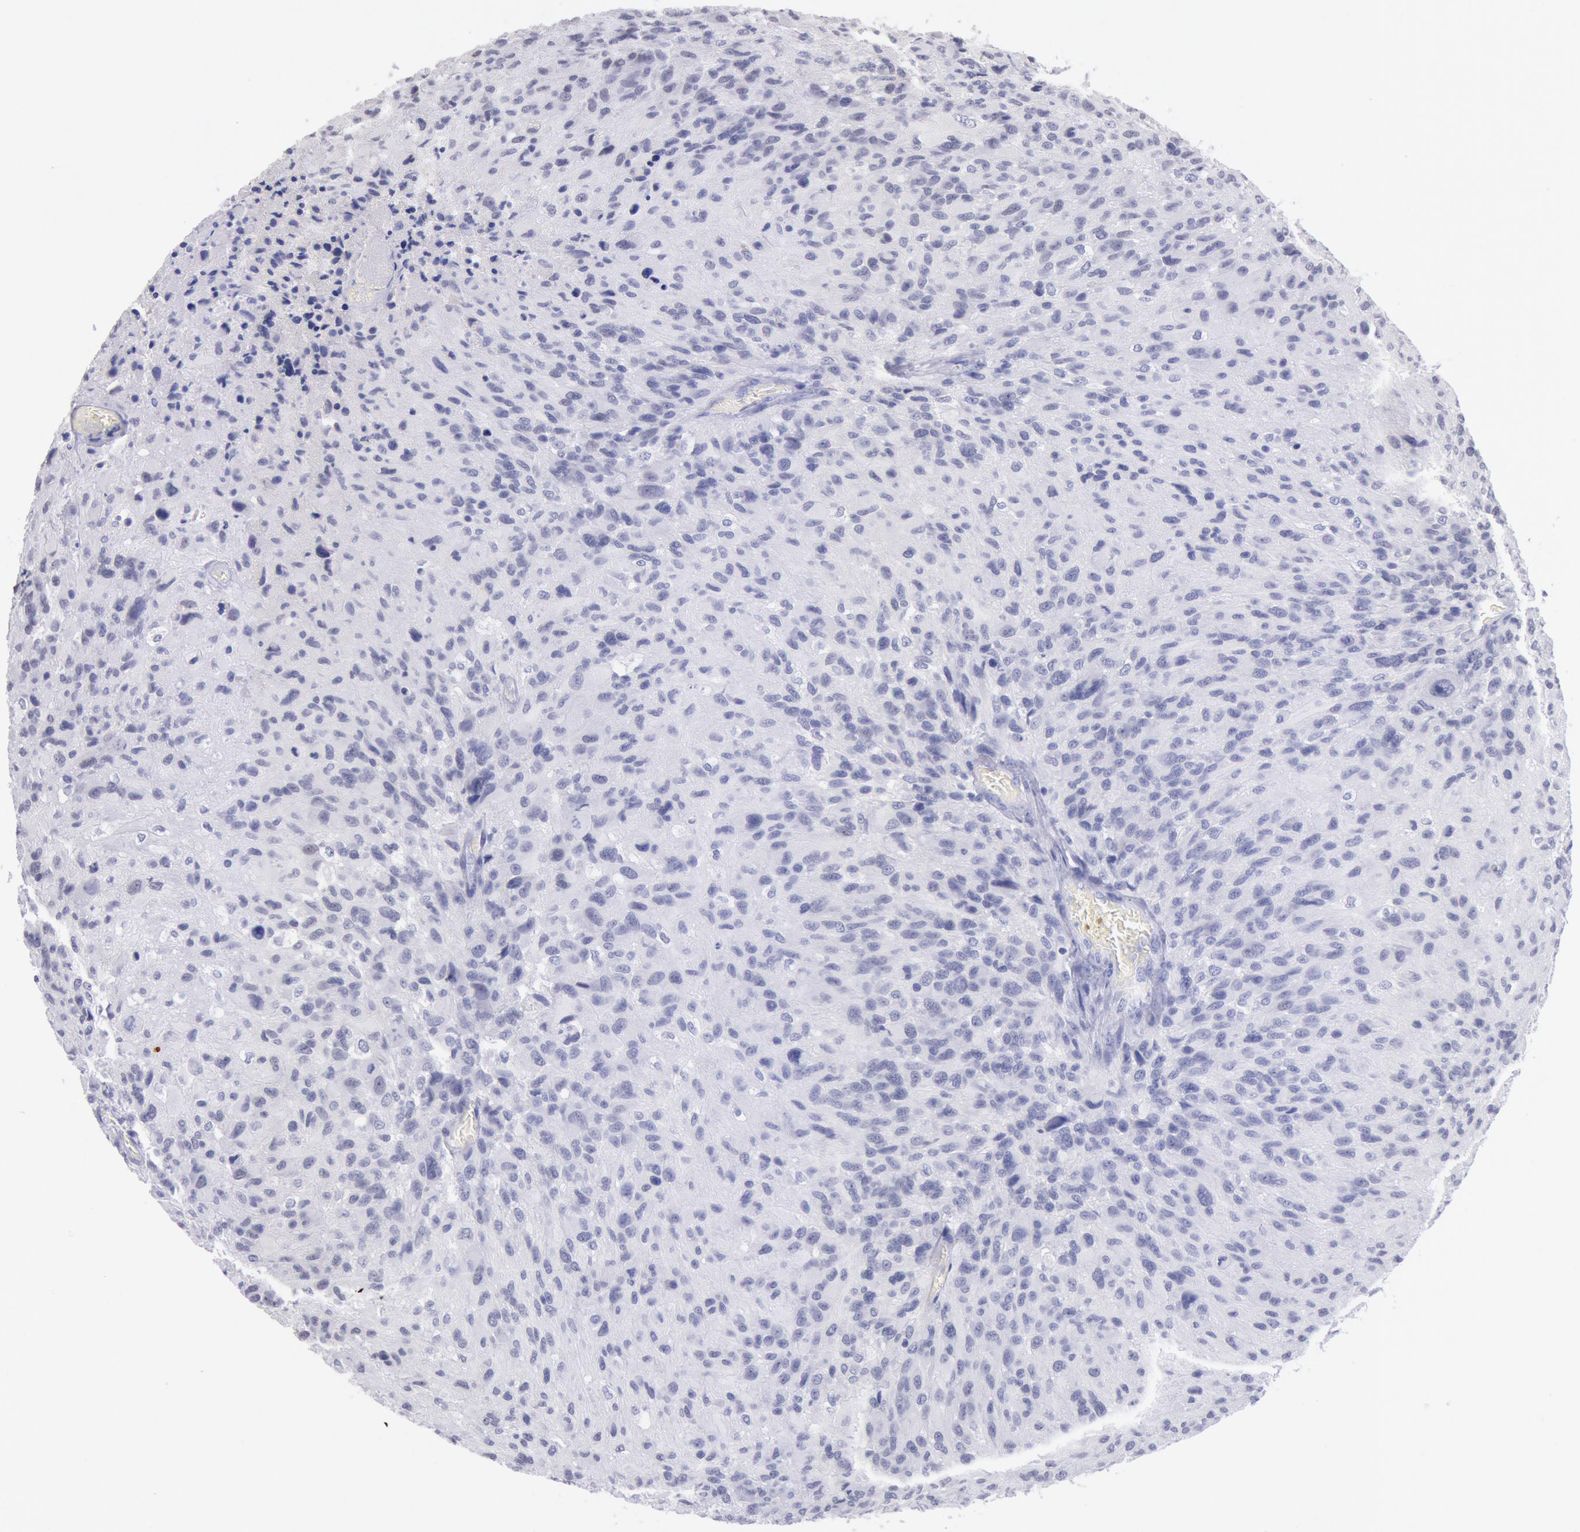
{"staining": {"intensity": "negative", "quantity": "none", "location": "none"}, "tissue": "glioma", "cell_type": "Tumor cells", "image_type": "cancer", "snomed": [{"axis": "morphology", "description": "Glioma, malignant, High grade"}, {"axis": "topography", "description": "Brain"}], "caption": "A photomicrograph of human glioma is negative for staining in tumor cells.", "gene": "MYH7", "patient": {"sex": "male", "age": 69}}